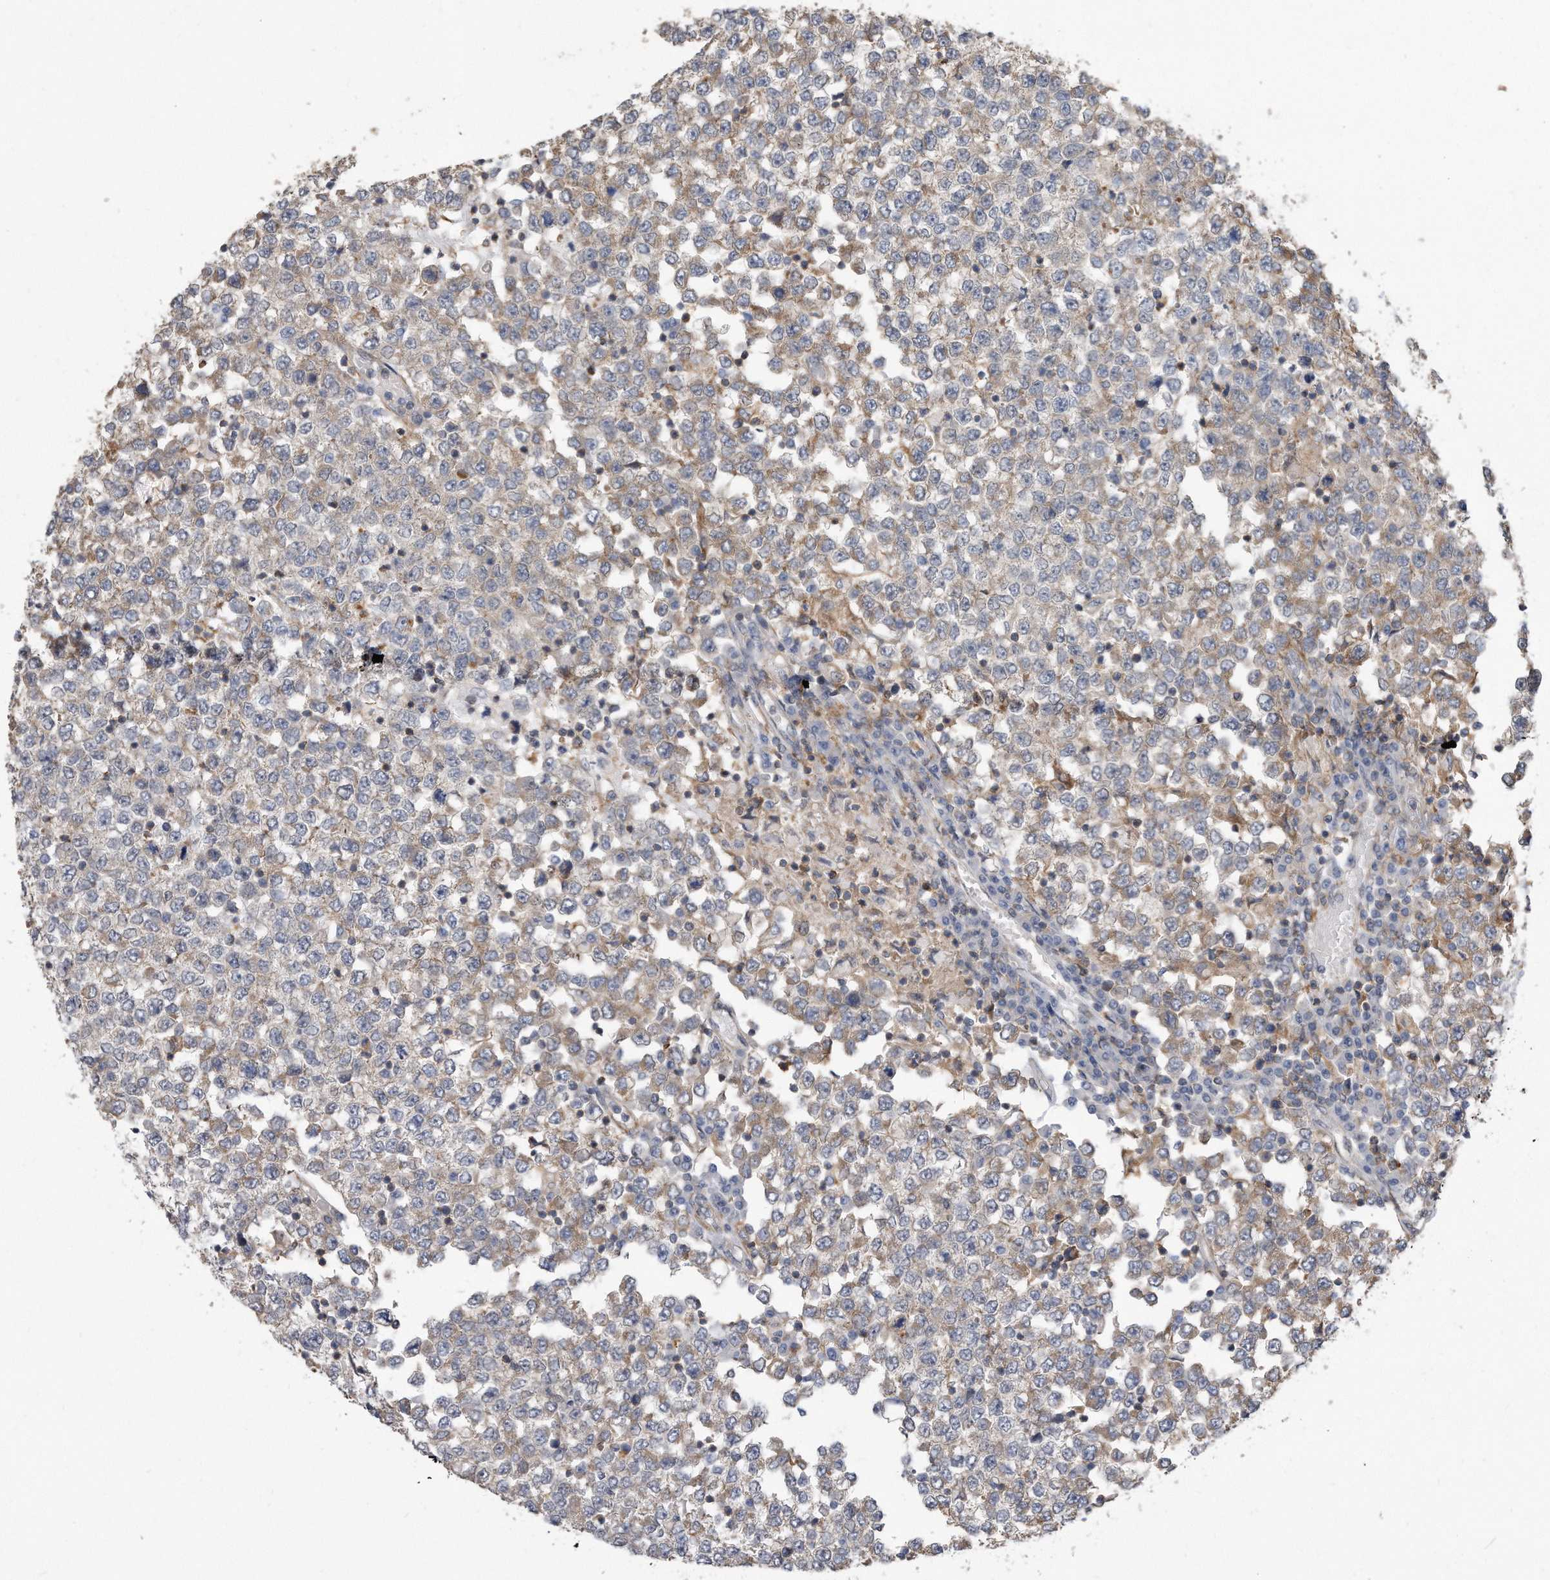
{"staining": {"intensity": "moderate", "quantity": "<25%", "location": "cytoplasmic/membranous"}, "tissue": "testis cancer", "cell_type": "Tumor cells", "image_type": "cancer", "snomed": [{"axis": "morphology", "description": "Seminoma, NOS"}, {"axis": "topography", "description": "Testis"}], "caption": "DAB immunohistochemical staining of testis cancer (seminoma) shows moderate cytoplasmic/membranous protein positivity in approximately <25% of tumor cells.", "gene": "TCP1", "patient": {"sex": "male", "age": 65}}